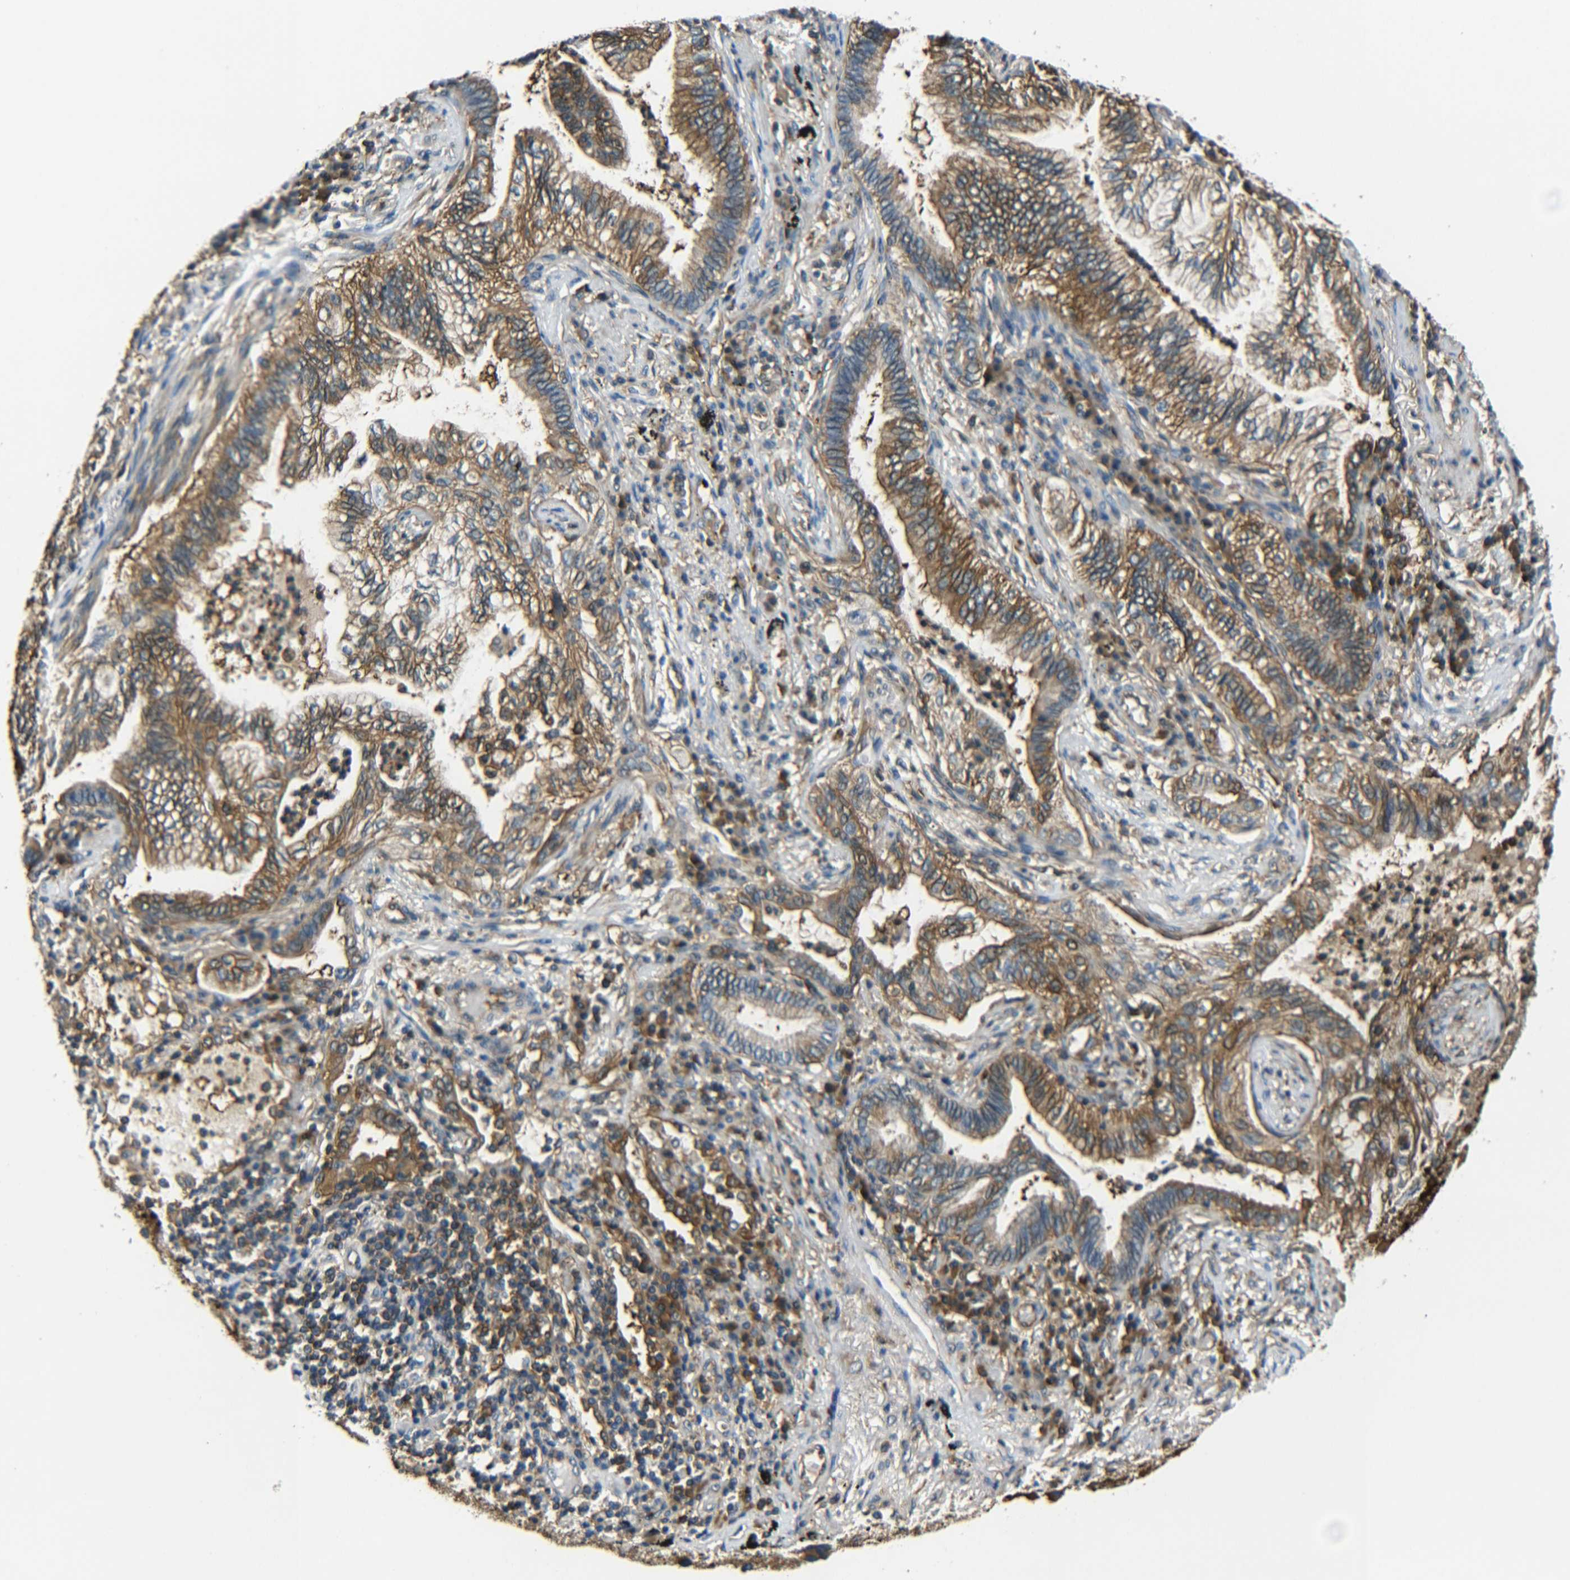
{"staining": {"intensity": "moderate", "quantity": ">75%", "location": "cytoplasmic/membranous"}, "tissue": "lung cancer", "cell_type": "Tumor cells", "image_type": "cancer", "snomed": [{"axis": "morphology", "description": "Normal tissue, NOS"}, {"axis": "morphology", "description": "Adenocarcinoma, NOS"}, {"axis": "topography", "description": "Bronchus"}, {"axis": "topography", "description": "Lung"}], "caption": "Approximately >75% of tumor cells in human adenocarcinoma (lung) demonstrate moderate cytoplasmic/membranous protein expression as visualized by brown immunohistochemical staining.", "gene": "PREB", "patient": {"sex": "female", "age": 70}}